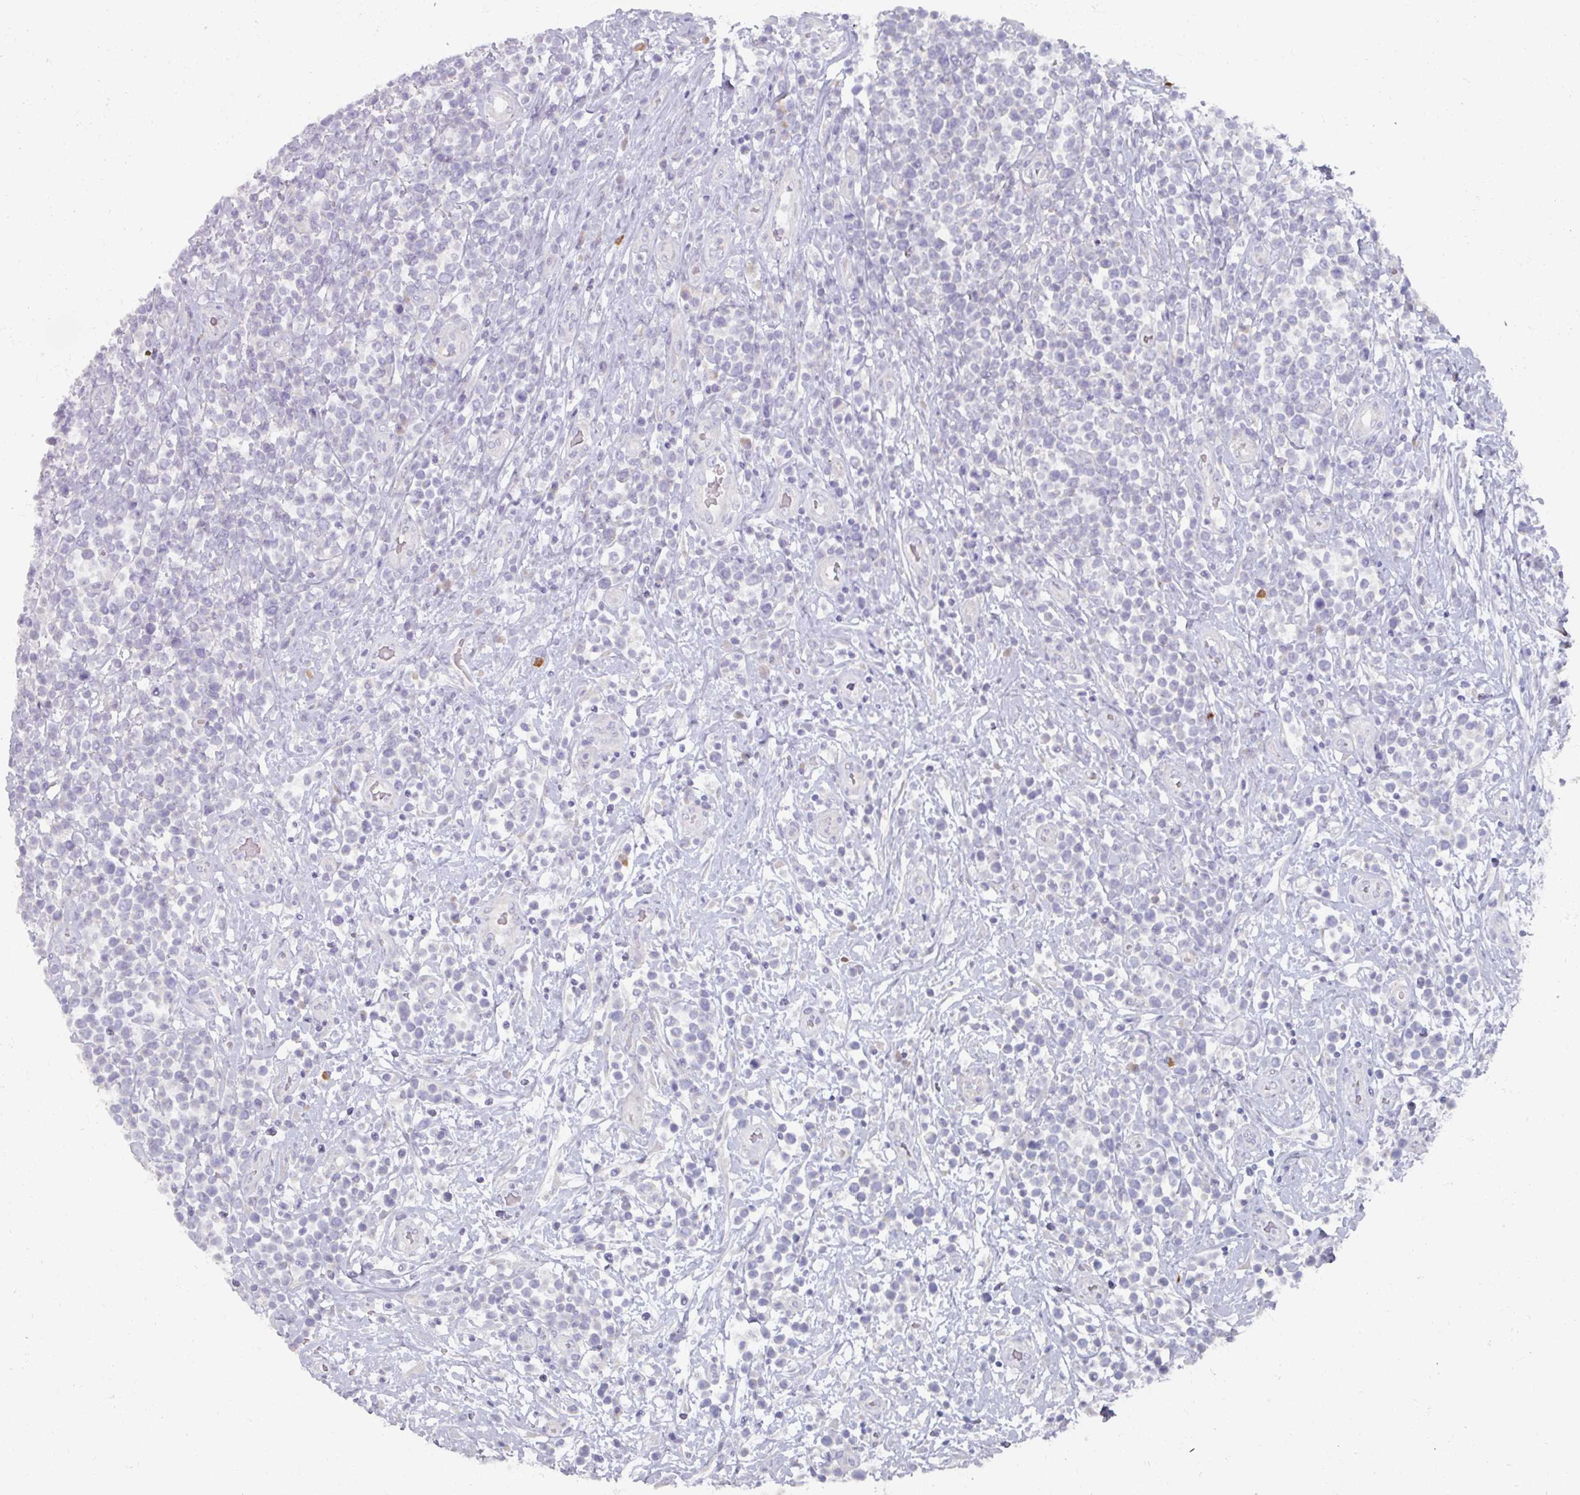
{"staining": {"intensity": "negative", "quantity": "none", "location": "none"}, "tissue": "lymphoma", "cell_type": "Tumor cells", "image_type": "cancer", "snomed": [{"axis": "morphology", "description": "Malignant lymphoma, non-Hodgkin's type, High grade"}, {"axis": "topography", "description": "Soft tissue"}], "caption": "DAB immunohistochemical staining of human high-grade malignant lymphoma, non-Hodgkin's type demonstrates no significant positivity in tumor cells. (DAB (3,3'-diaminobenzidine) immunohistochemistry (IHC) visualized using brightfield microscopy, high magnification).", "gene": "NT5C1A", "patient": {"sex": "female", "age": 56}}